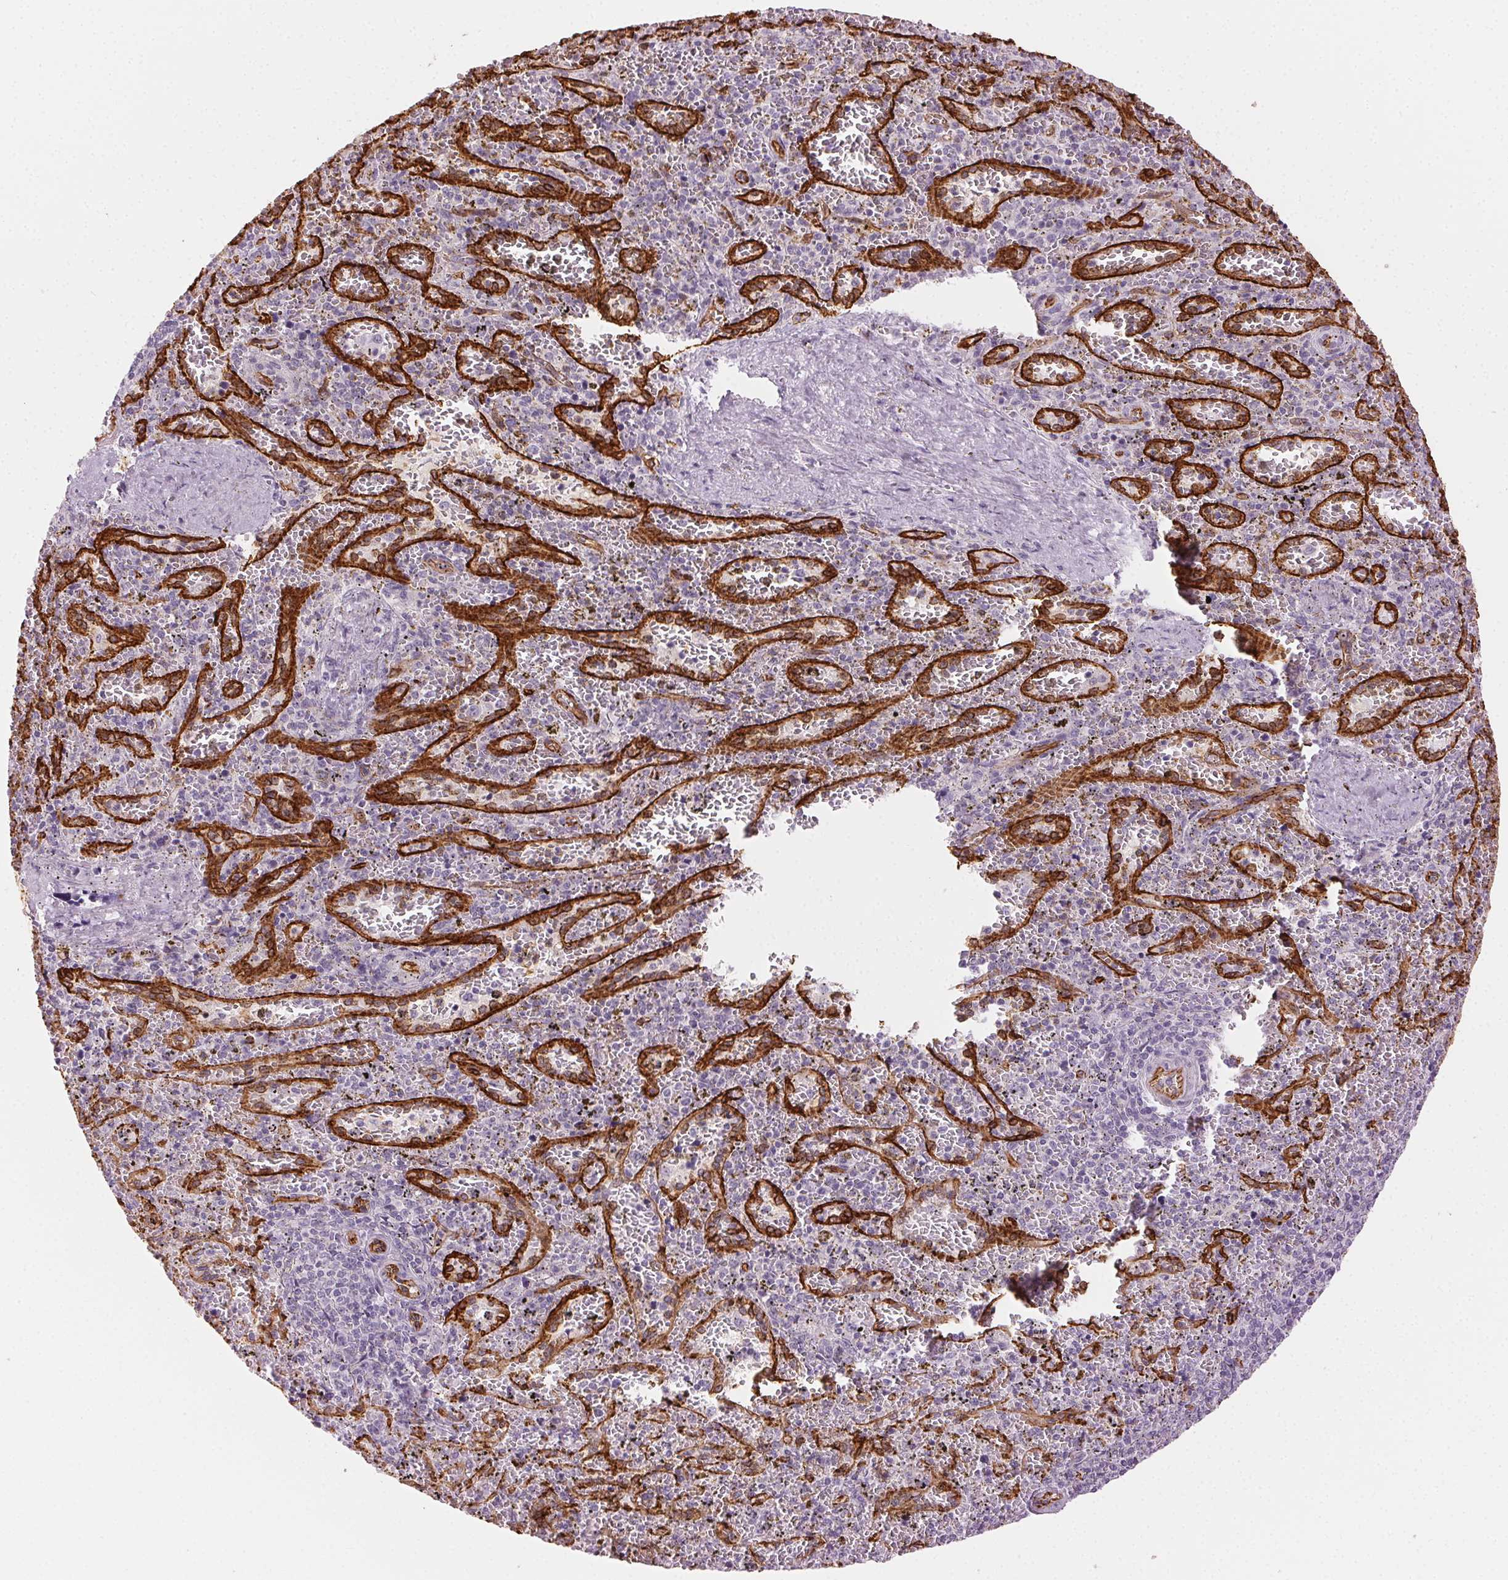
{"staining": {"intensity": "negative", "quantity": "none", "location": "none"}, "tissue": "spleen", "cell_type": "Cells in red pulp", "image_type": "normal", "snomed": [{"axis": "morphology", "description": "Normal tissue, NOS"}, {"axis": "topography", "description": "Spleen"}], "caption": "Protein analysis of unremarkable spleen reveals no significant positivity in cells in red pulp.", "gene": "AIF1L", "patient": {"sex": "female", "age": 50}}